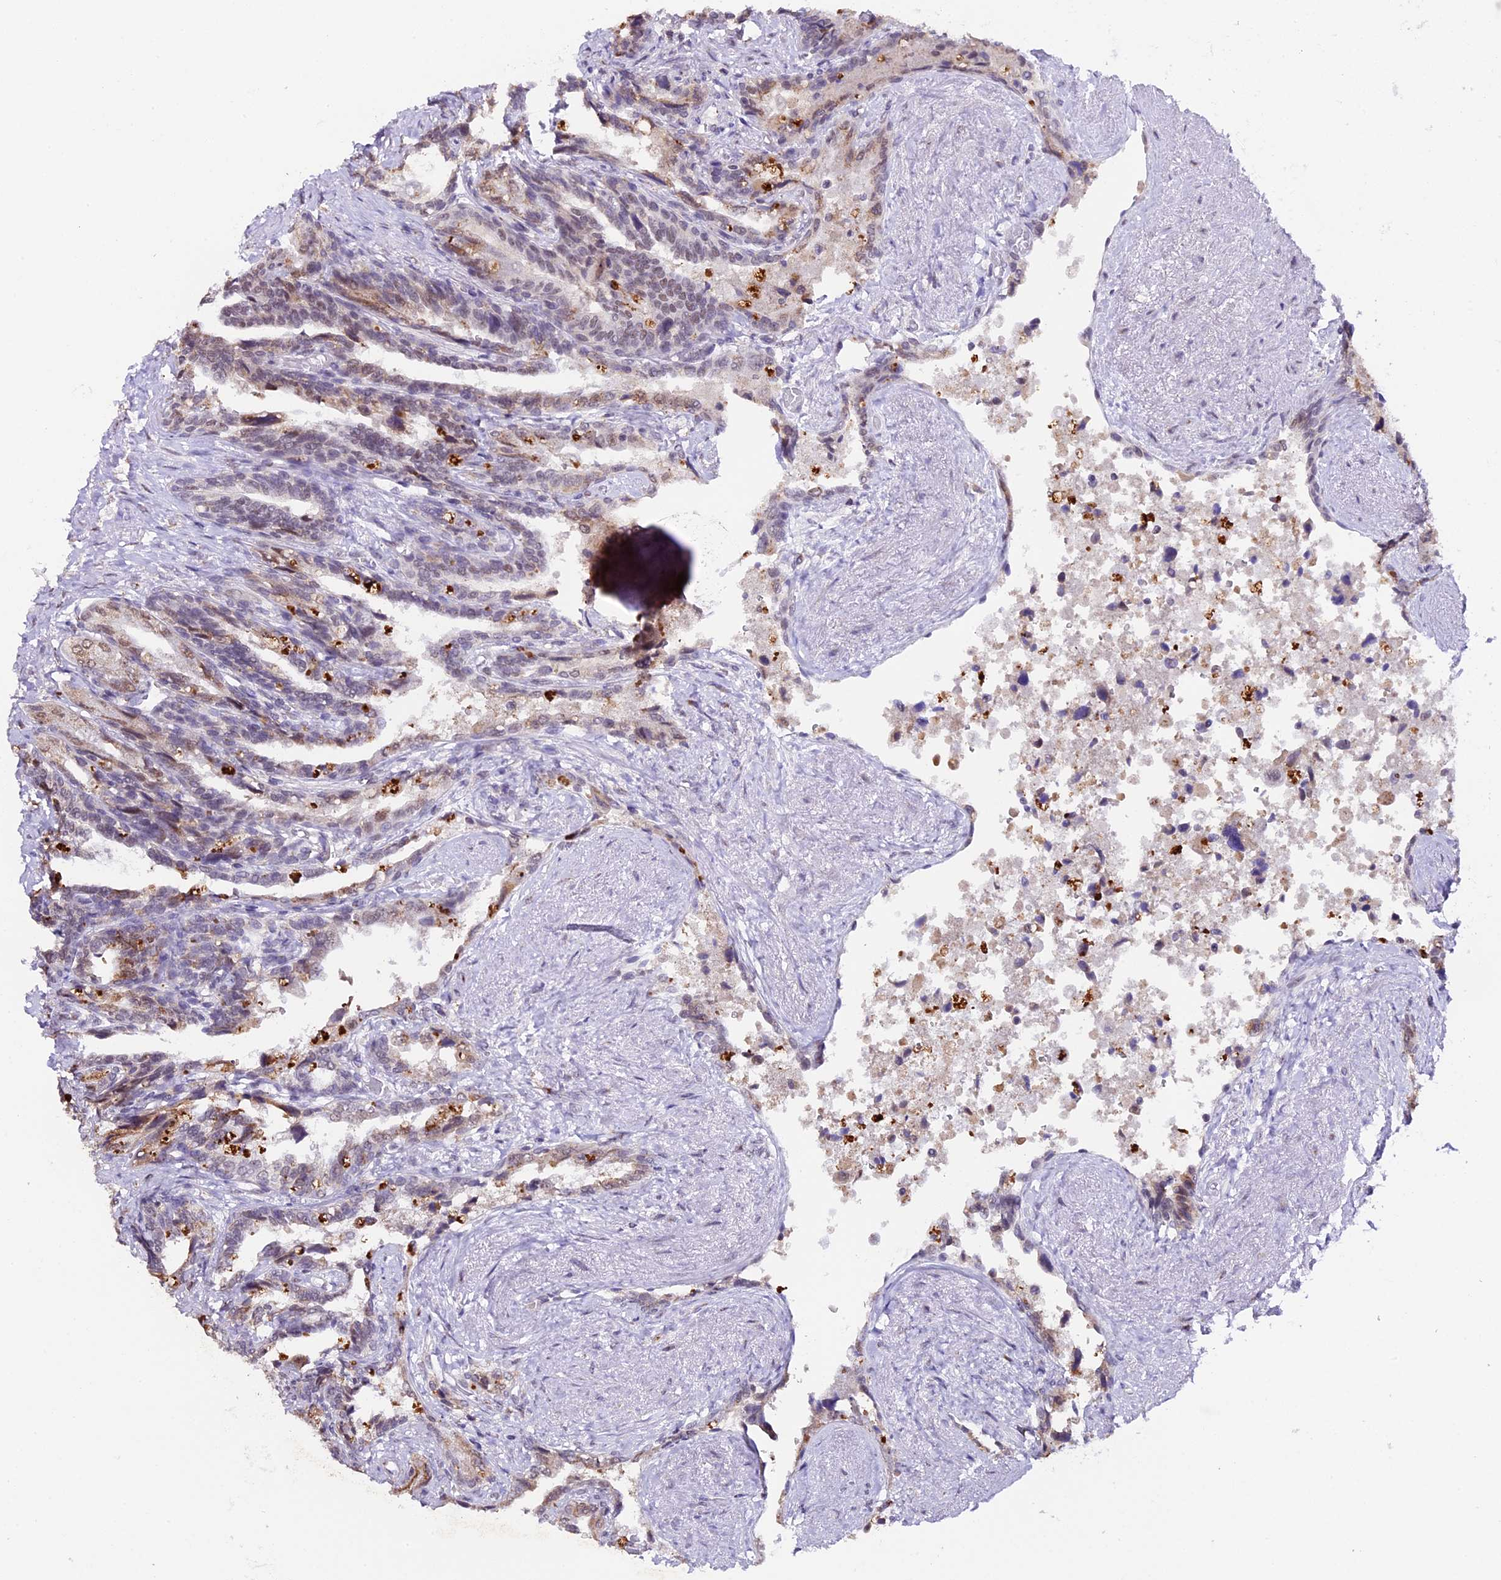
{"staining": {"intensity": "moderate", "quantity": "<25%", "location": "cytoplasmic/membranous,nuclear"}, "tissue": "seminal vesicle", "cell_type": "Glandular cells", "image_type": "normal", "snomed": [{"axis": "morphology", "description": "Normal tissue, NOS"}, {"axis": "topography", "description": "Seminal veicle"}, {"axis": "topography", "description": "Peripheral nerve tissue"}], "caption": "A brown stain highlights moderate cytoplasmic/membranous,nuclear expression of a protein in glandular cells of normal human seminal vesicle. The staining was performed using DAB to visualize the protein expression in brown, while the nuclei were stained in blue with hematoxylin (Magnification: 20x).", "gene": "NCBP1", "patient": {"sex": "male", "age": 60}}